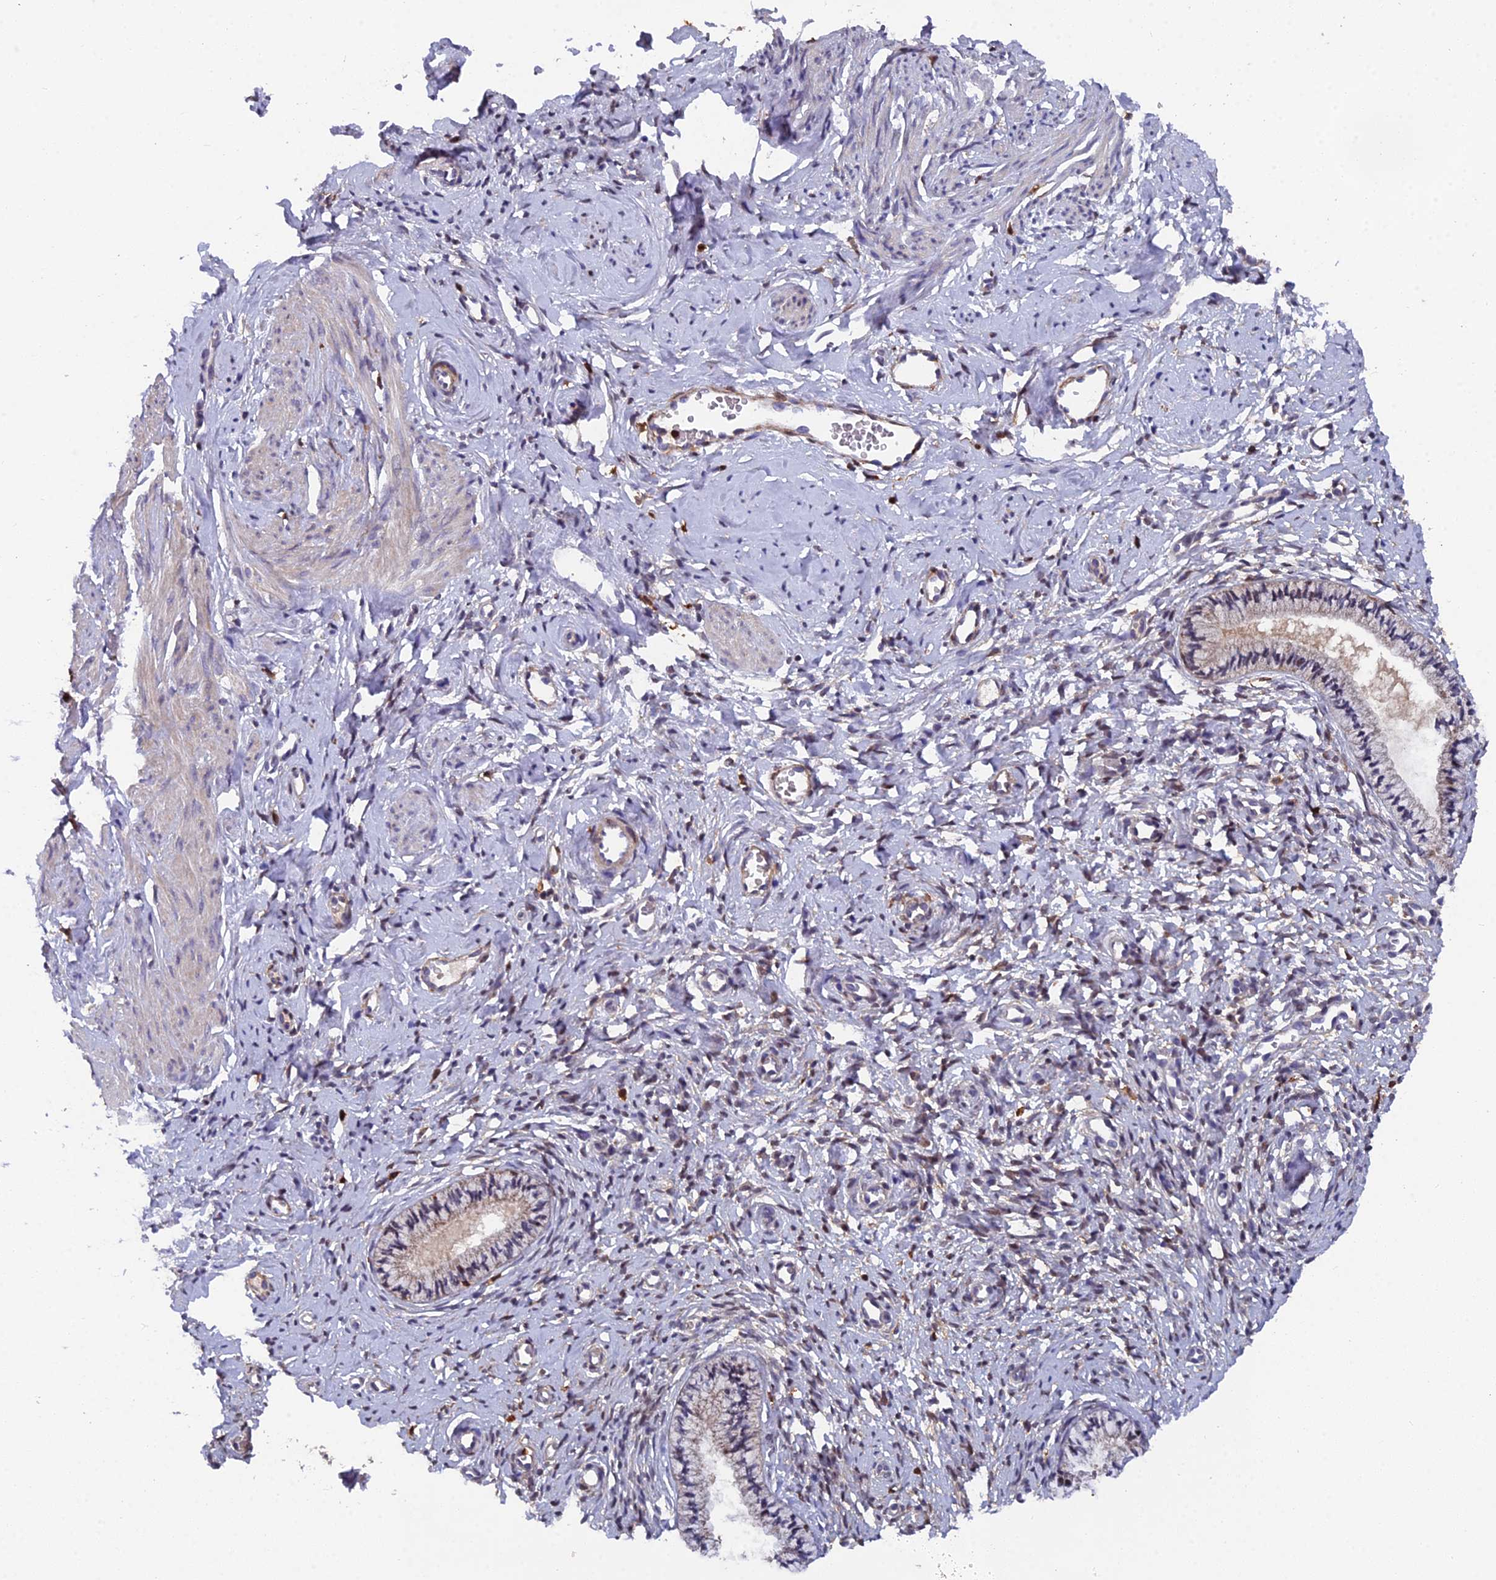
{"staining": {"intensity": "weak", "quantity": "<25%", "location": "cytoplasmic/membranous"}, "tissue": "cervix", "cell_type": "Glandular cells", "image_type": "normal", "snomed": [{"axis": "morphology", "description": "Normal tissue, NOS"}, {"axis": "topography", "description": "Cervix"}], "caption": "Immunohistochemical staining of unremarkable cervix displays no significant expression in glandular cells.", "gene": "GALK2", "patient": {"sex": "female", "age": 57}}